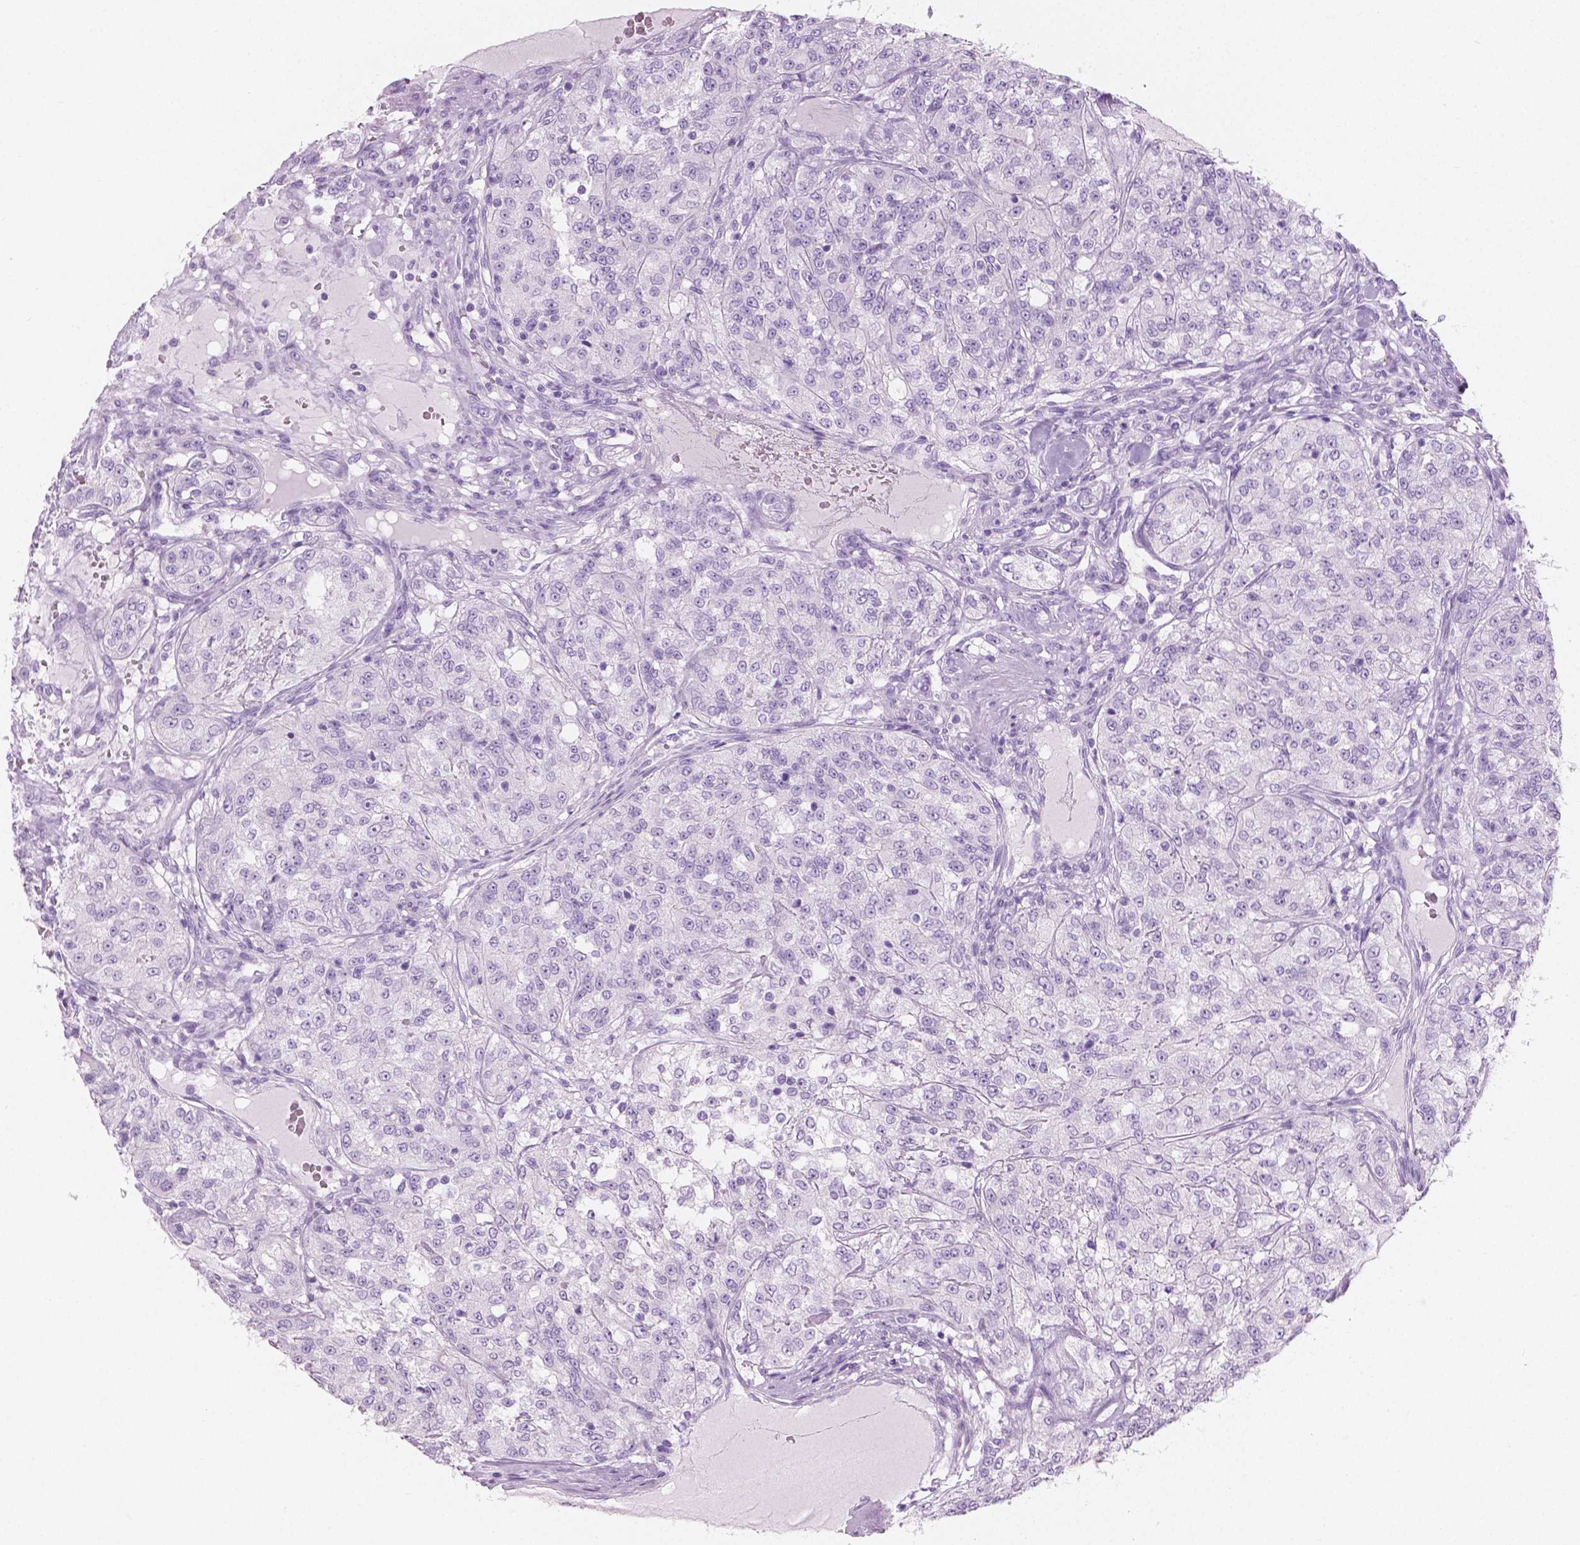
{"staining": {"intensity": "negative", "quantity": "none", "location": "none"}, "tissue": "renal cancer", "cell_type": "Tumor cells", "image_type": "cancer", "snomed": [{"axis": "morphology", "description": "Adenocarcinoma, NOS"}, {"axis": "topography", "description": "Kidney"}], "caption": "Tumor cells are negative for brown protein staining in renal cancer (adenocarcinoma).", "gene": "PLIN4", "patient": {"sex": "female", "age": 63}}